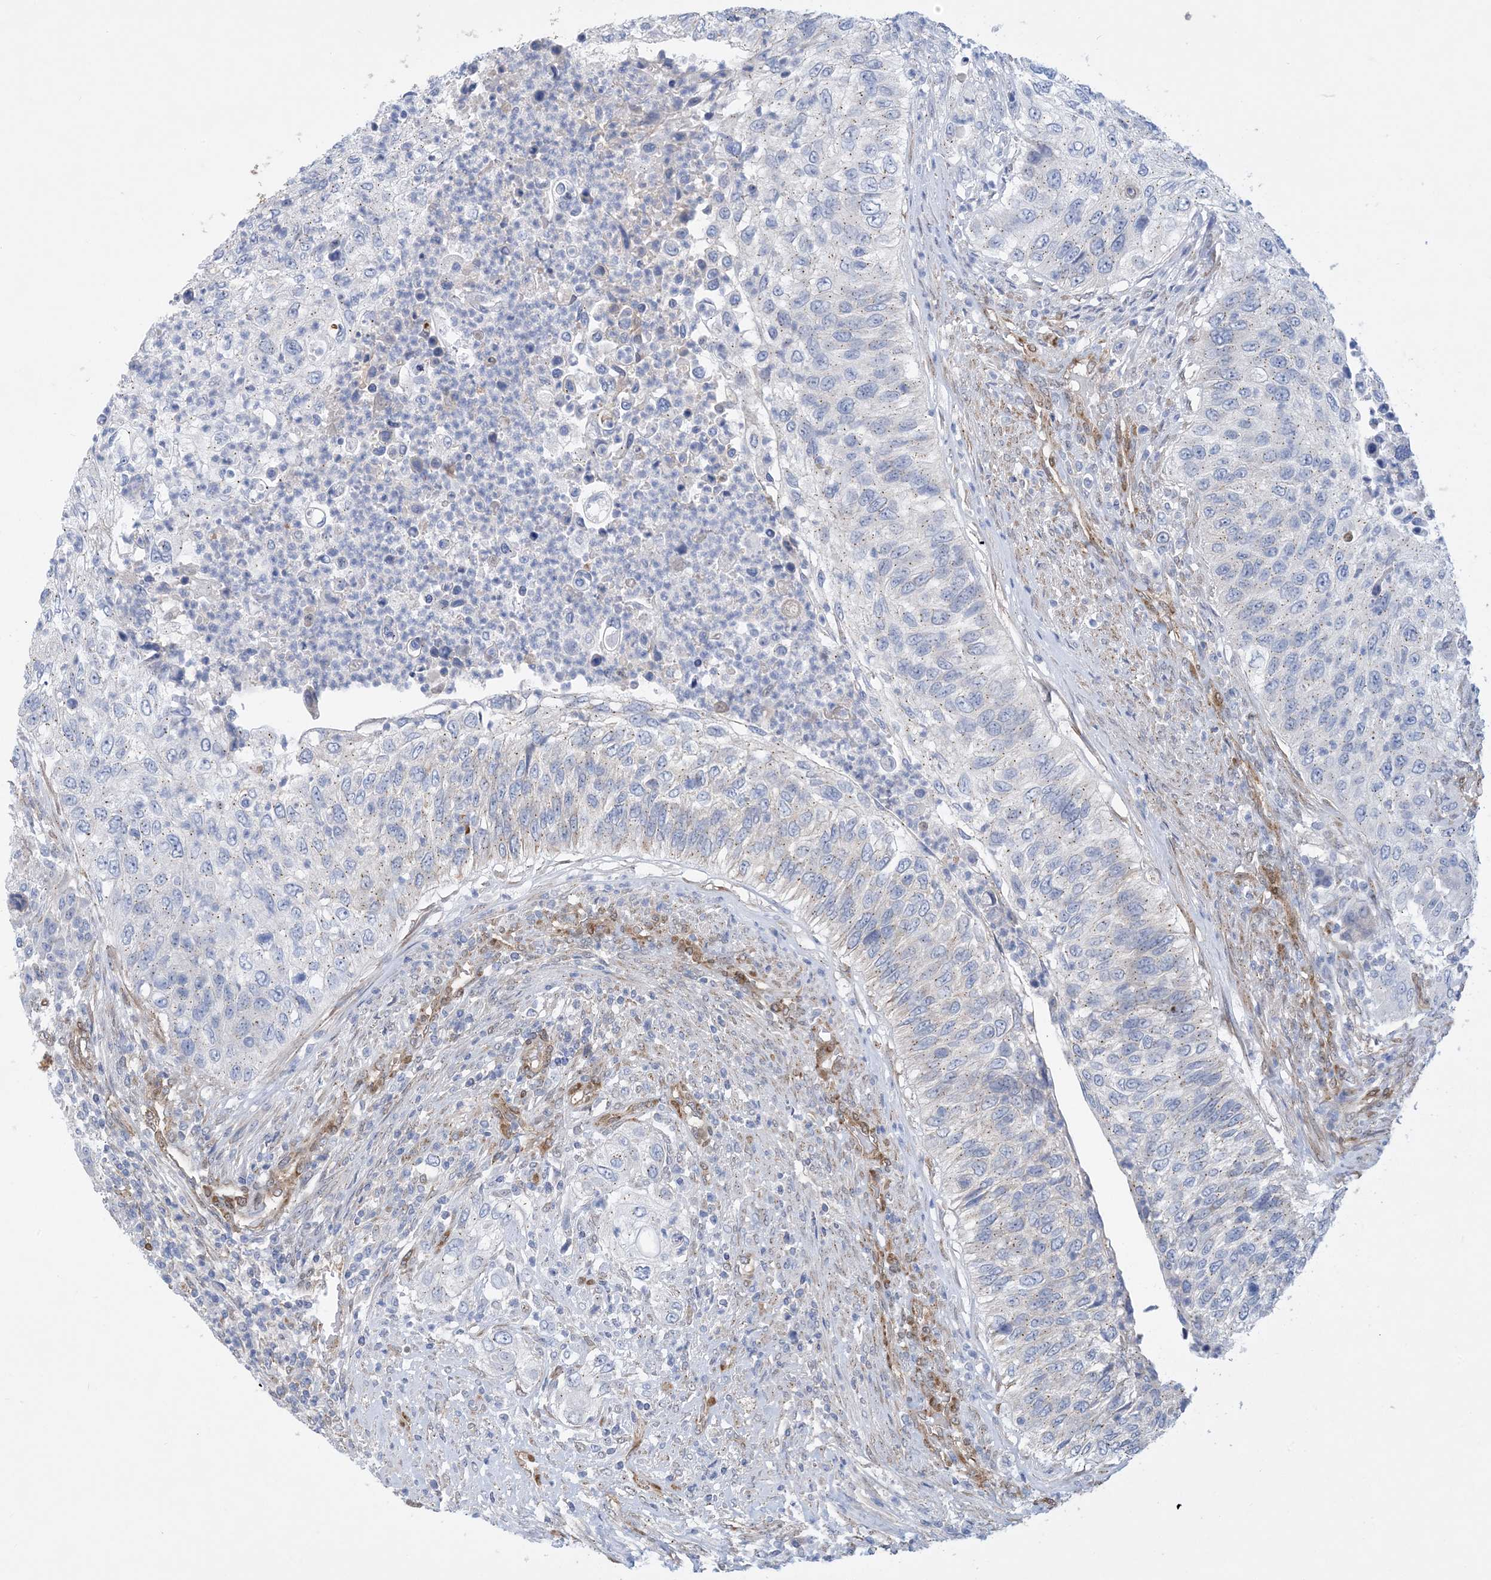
{"staining": {"intensity": "negative", "quantity": "none", "location": "none"}, "tissue": "urothelial cancer", "cell_type": "Tumor cells", "image_type": "cancer", "snomed": [{"axis": "morphology", "description": "Urothelial carcinoma, High grade"}, {"axis": "topography", "description": "Urinary bladder"}], "caption": "DAB (3,3'-diaminobenzidine) immunohistochemical staining of human high-grade urothelial carcinoma exhibits no significant staining in tumor cells.", "gene": "RBMS3", "patient": {"sex": "female", "age": 60}}